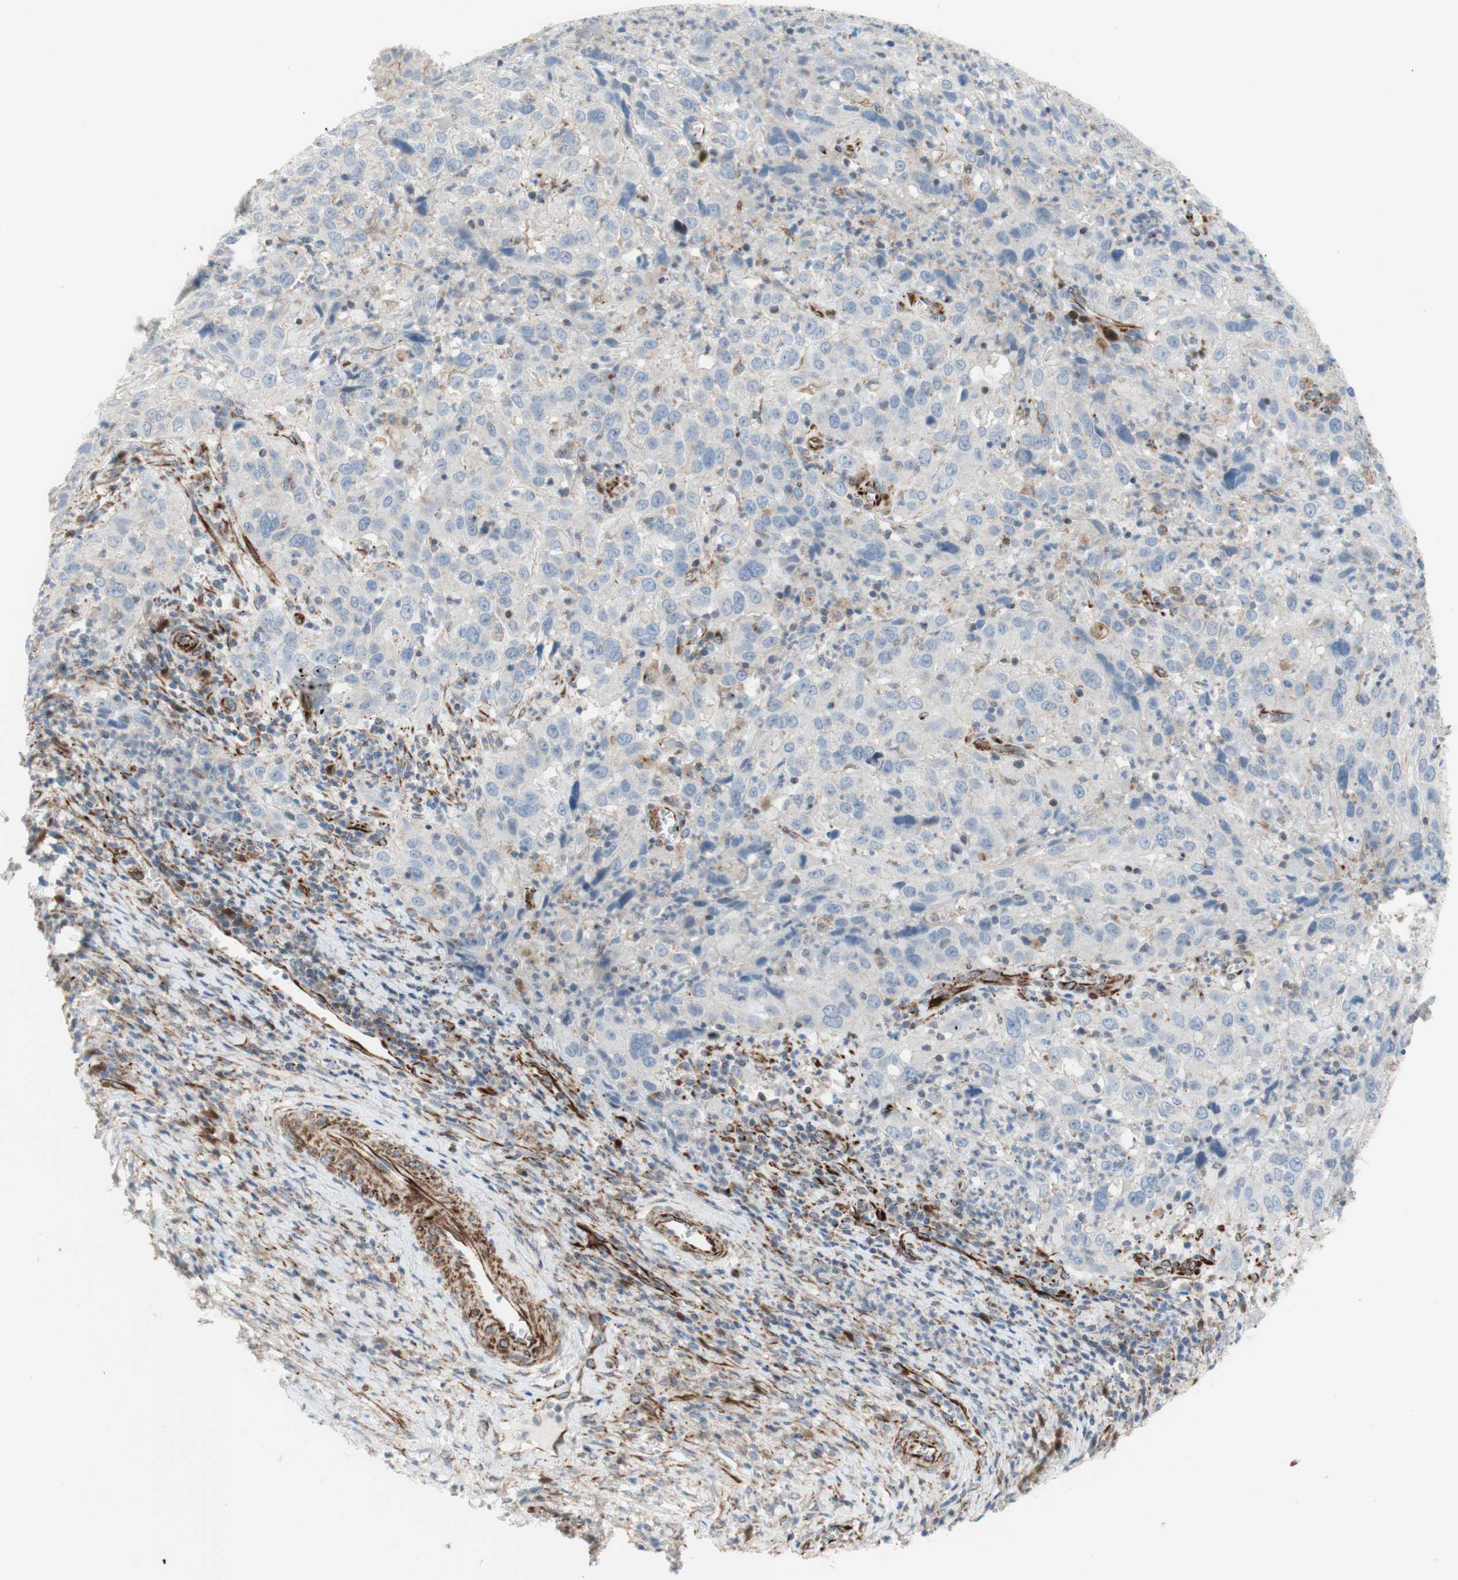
{"staining": {"intensity": "negative", "quantity": "none", "location": "none"}, "tissue": "cervical cancer", "cell_type": "Tumor cells", "image_type": "cancer", "snomed": [{"axis": "morphology", "description": "Squamous cell carcinoma, NOS"}, {"axis": "topography", "description": "Cervix"}], "caption": "Immunohistochemical staining of squamous cell carcinoma (cervical) displays no significant expression in tumor cells. (Stains: DAB (3,3'-diaminobenzidine) immunohistochemistry with hematoxylin counter stain, Microscopy: brightfield microscopy at high magnification).", "gene": "POU2AF1", "patient": {"sex": "female", "age": 32}}